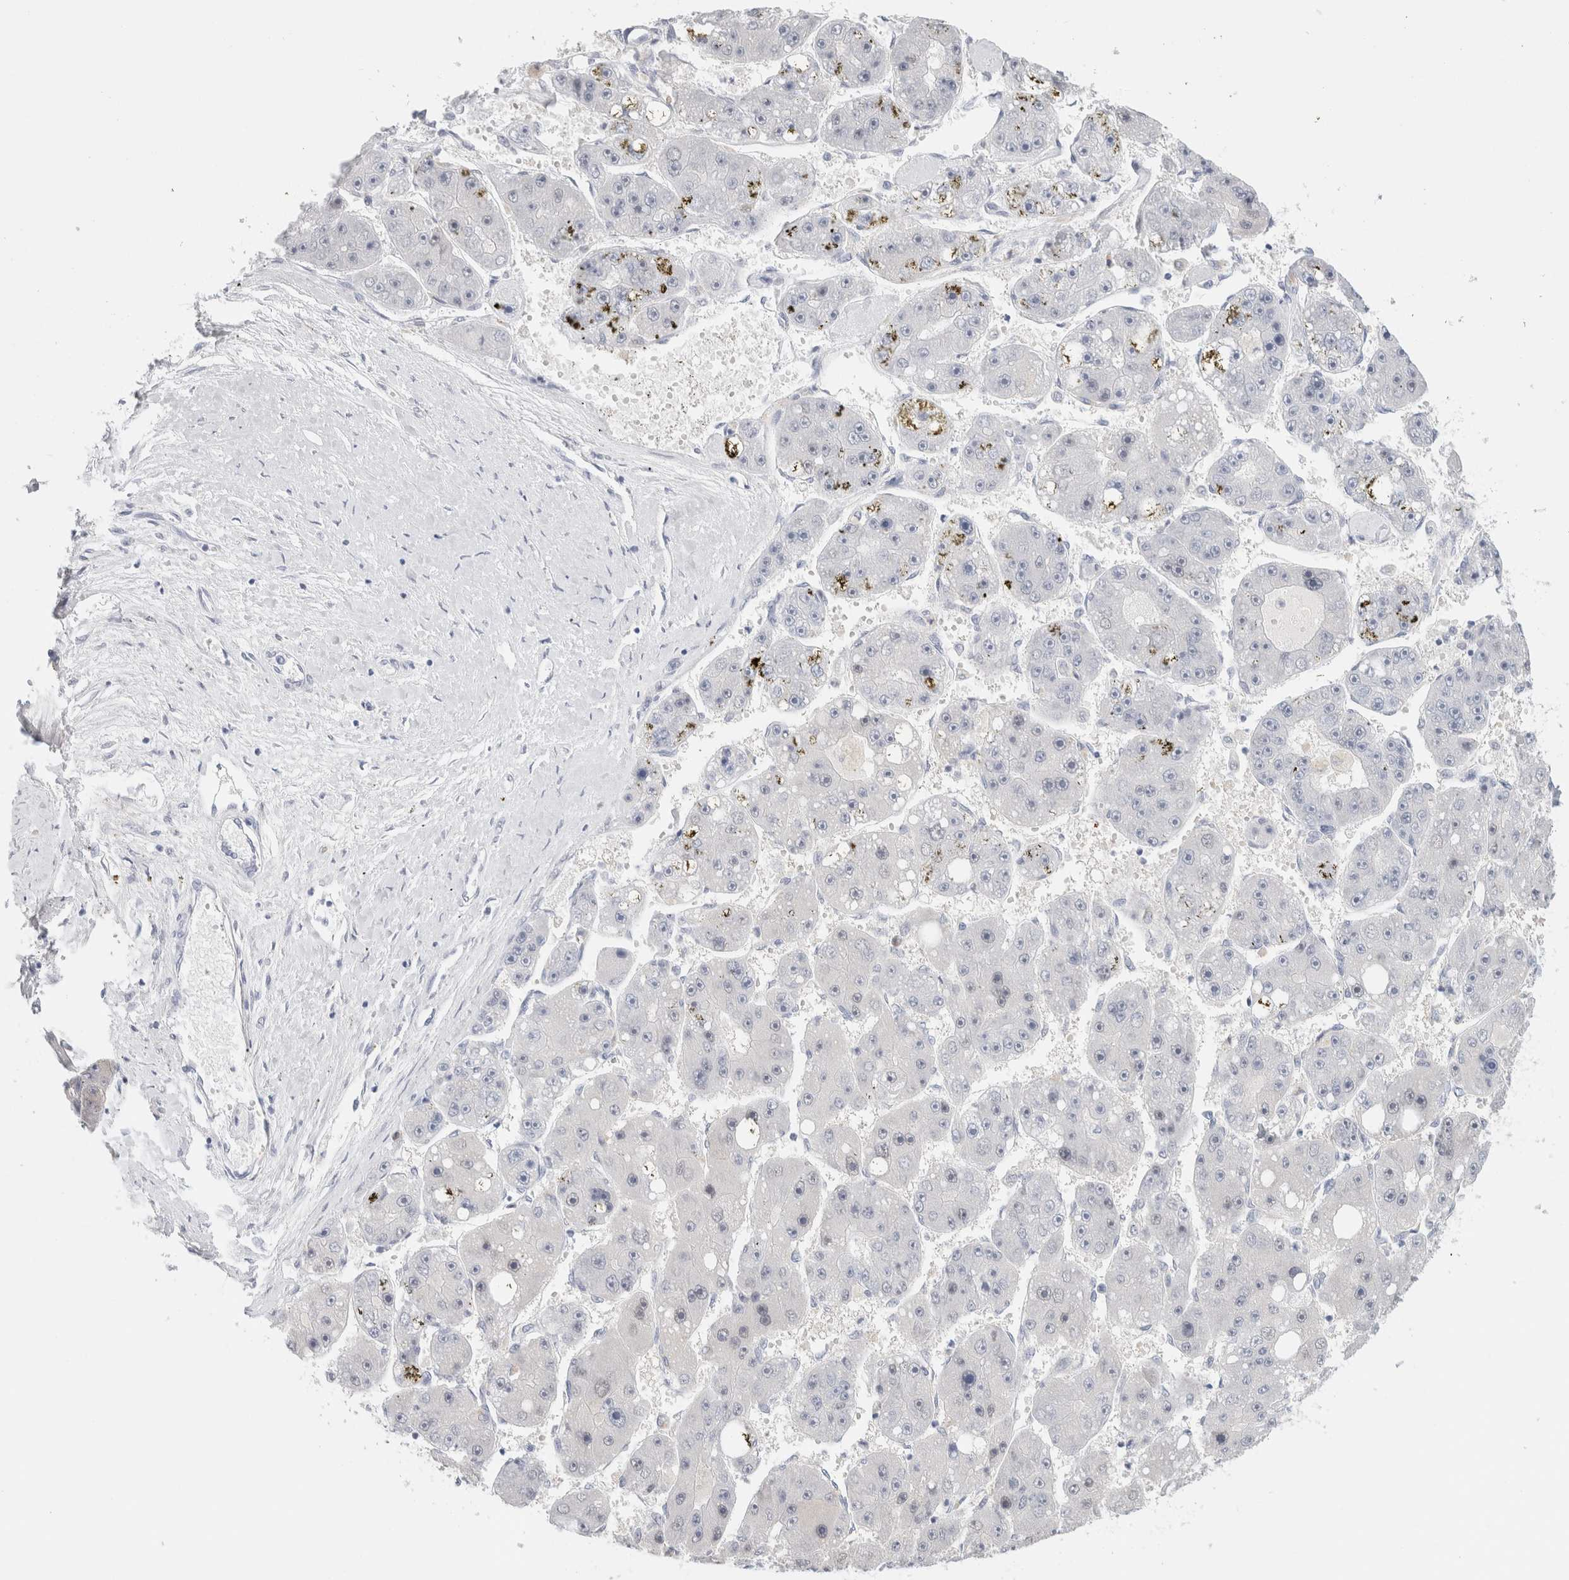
{"staining": {"intensity": "negative", "quantity": "none", "location": "none"}, "tissue": "liver cancer", "cell_type": "Tumor cells", "image_type": "cancer", "snomed": [{"axis": "morphology", "description": "Carcinoma, Hepatocellular, NOS"}, {"axis": "topography", "description": "Liver"}], "caption": "Immunohistochemistry histopathology image of human liver hepatocellular carcinoma stained for a protein (brown), which shows no expression in tumor cells.", "gene": "RTN4", "patient": {"sex": "female", "age": 61}}